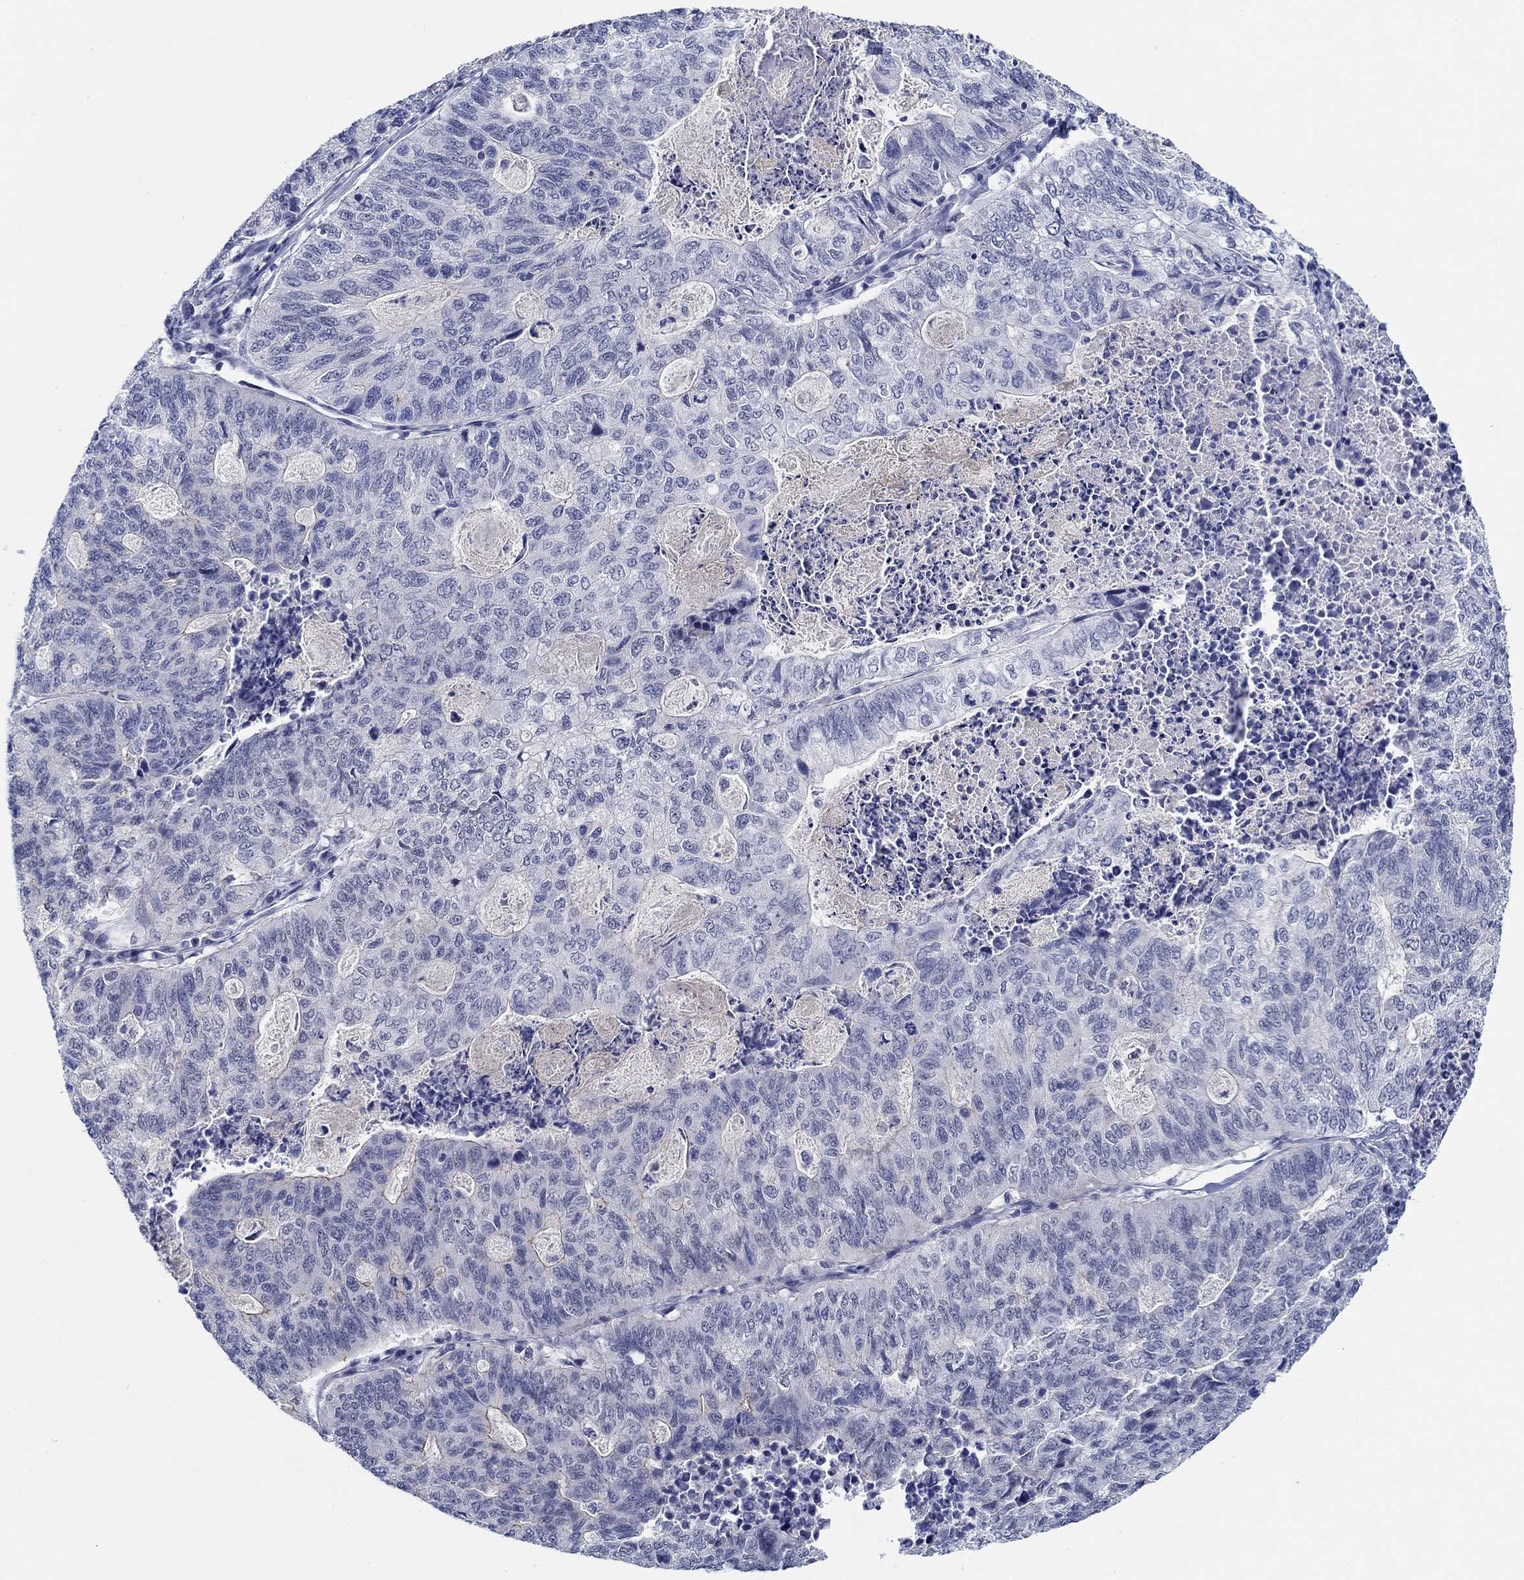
{"staining": {"intensity": "weak", "quantity": "<25%", "location": "cytoplasmic/membranous"}, "tissue": "stomach cancer", "cell_type": "Tumor cells", "image_type": "cancer", "snomed": [{"axis": "morphology", "description": "Adenocarcinoma, NOS"}, {"axis": "topography", "description": "Stomach, upper"}], "caption": "Immunohistochemistry micrograph of neoplastic tissue: stomach adenocarcinoma stained with DAB (3,3'-diaminobenzidine) displays no significant protein expression in tumor cells.", "gene": "SLC34A1", "patient": {"sex": "female", "age": 67}}